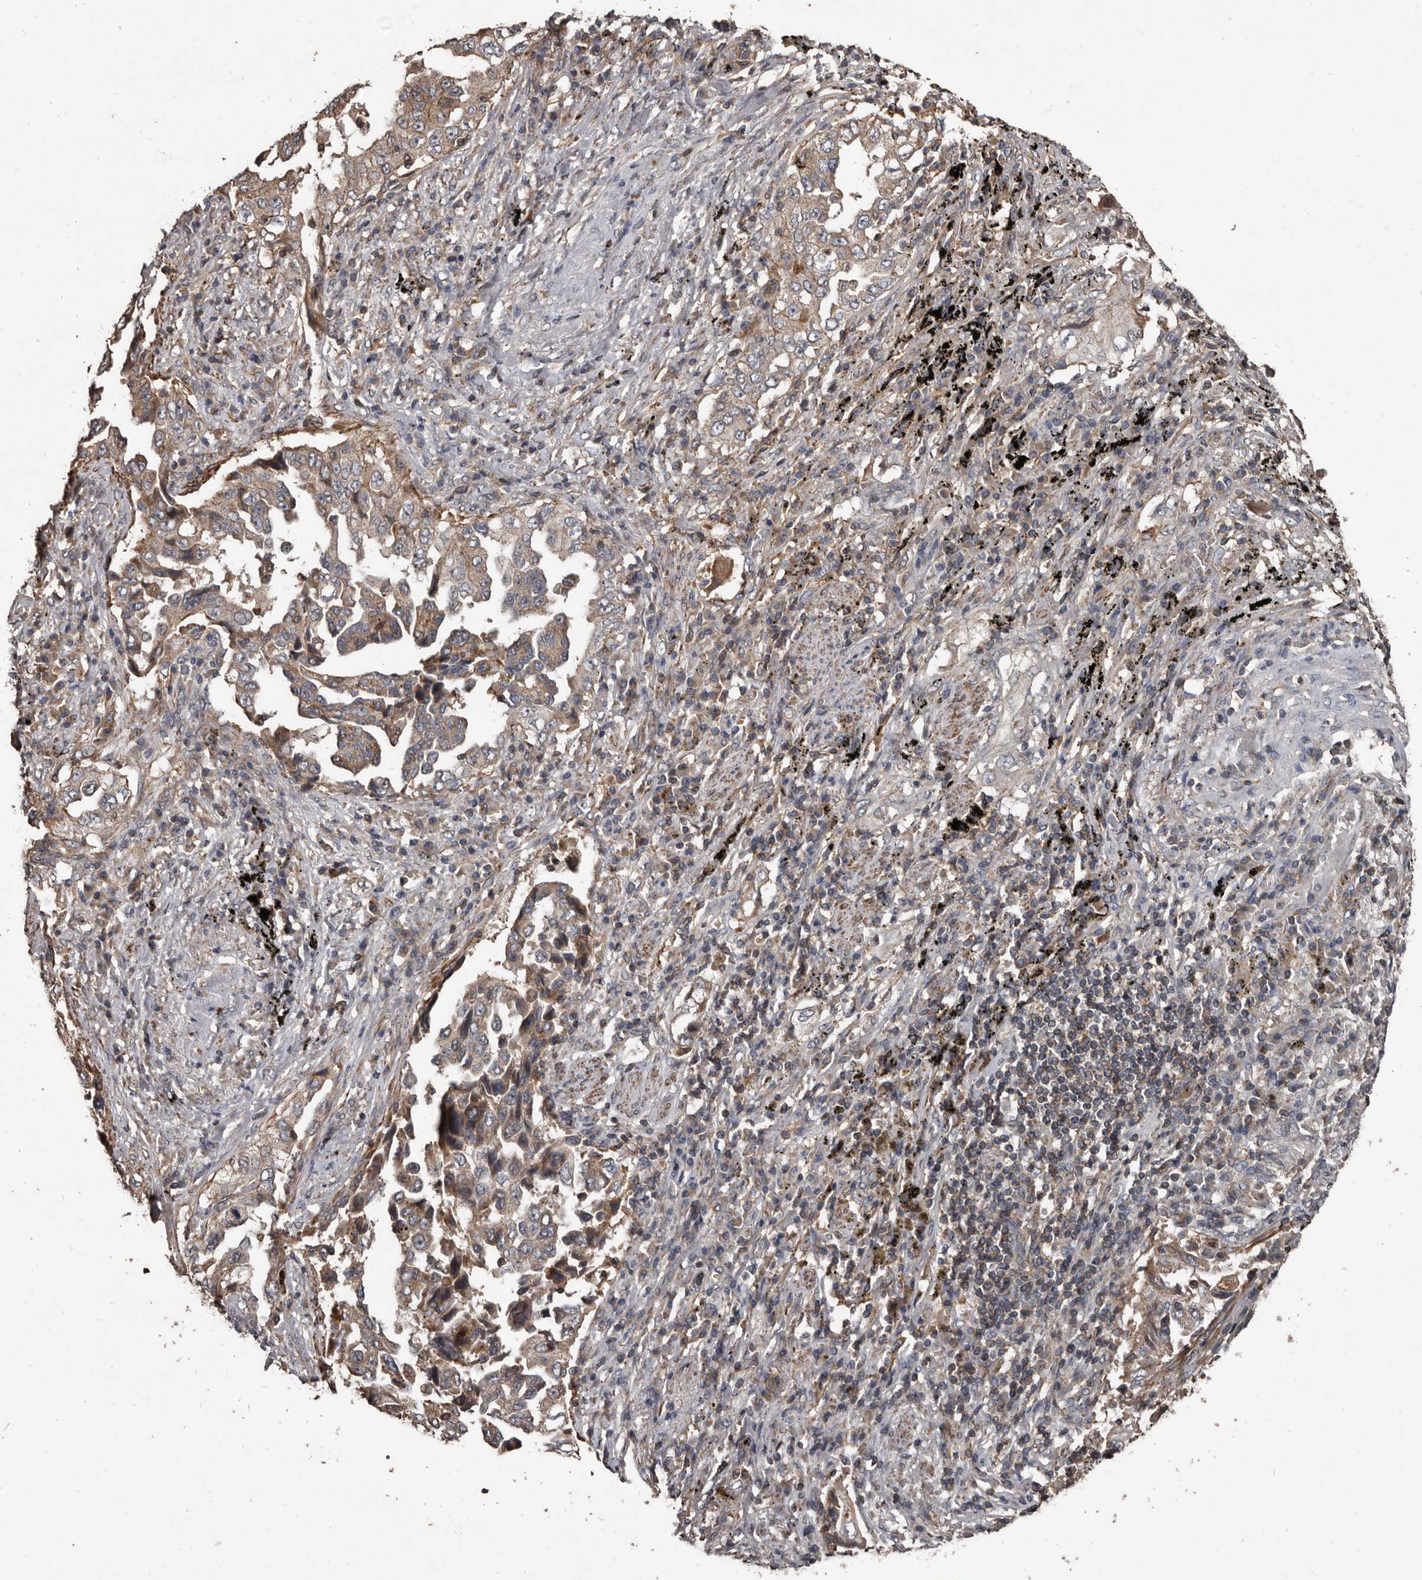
{"staining": {"intensity": "weak", "quantity": ">75%", "location": "cytoplasmic/membranous"}, "tissue": "lung cancer", "cell_type": "Tumor cells", "image_type": "cancer", "snomed": [{"axis": "morphology", "description": "Adenocarcinoma, NOS"}, {"axis": "topography", "description": "Lung"}], "caption": "This photomicrograph demonstrates lung cancer stained with immunohistochemistry to label a protein in brown. The cytoplasmic/membranous of tumor cells show weak positivity for the protein. Nuclei are counter-stained blue.", "gene": "GREB1", "patient": {"sex": "female", "age": 51}}